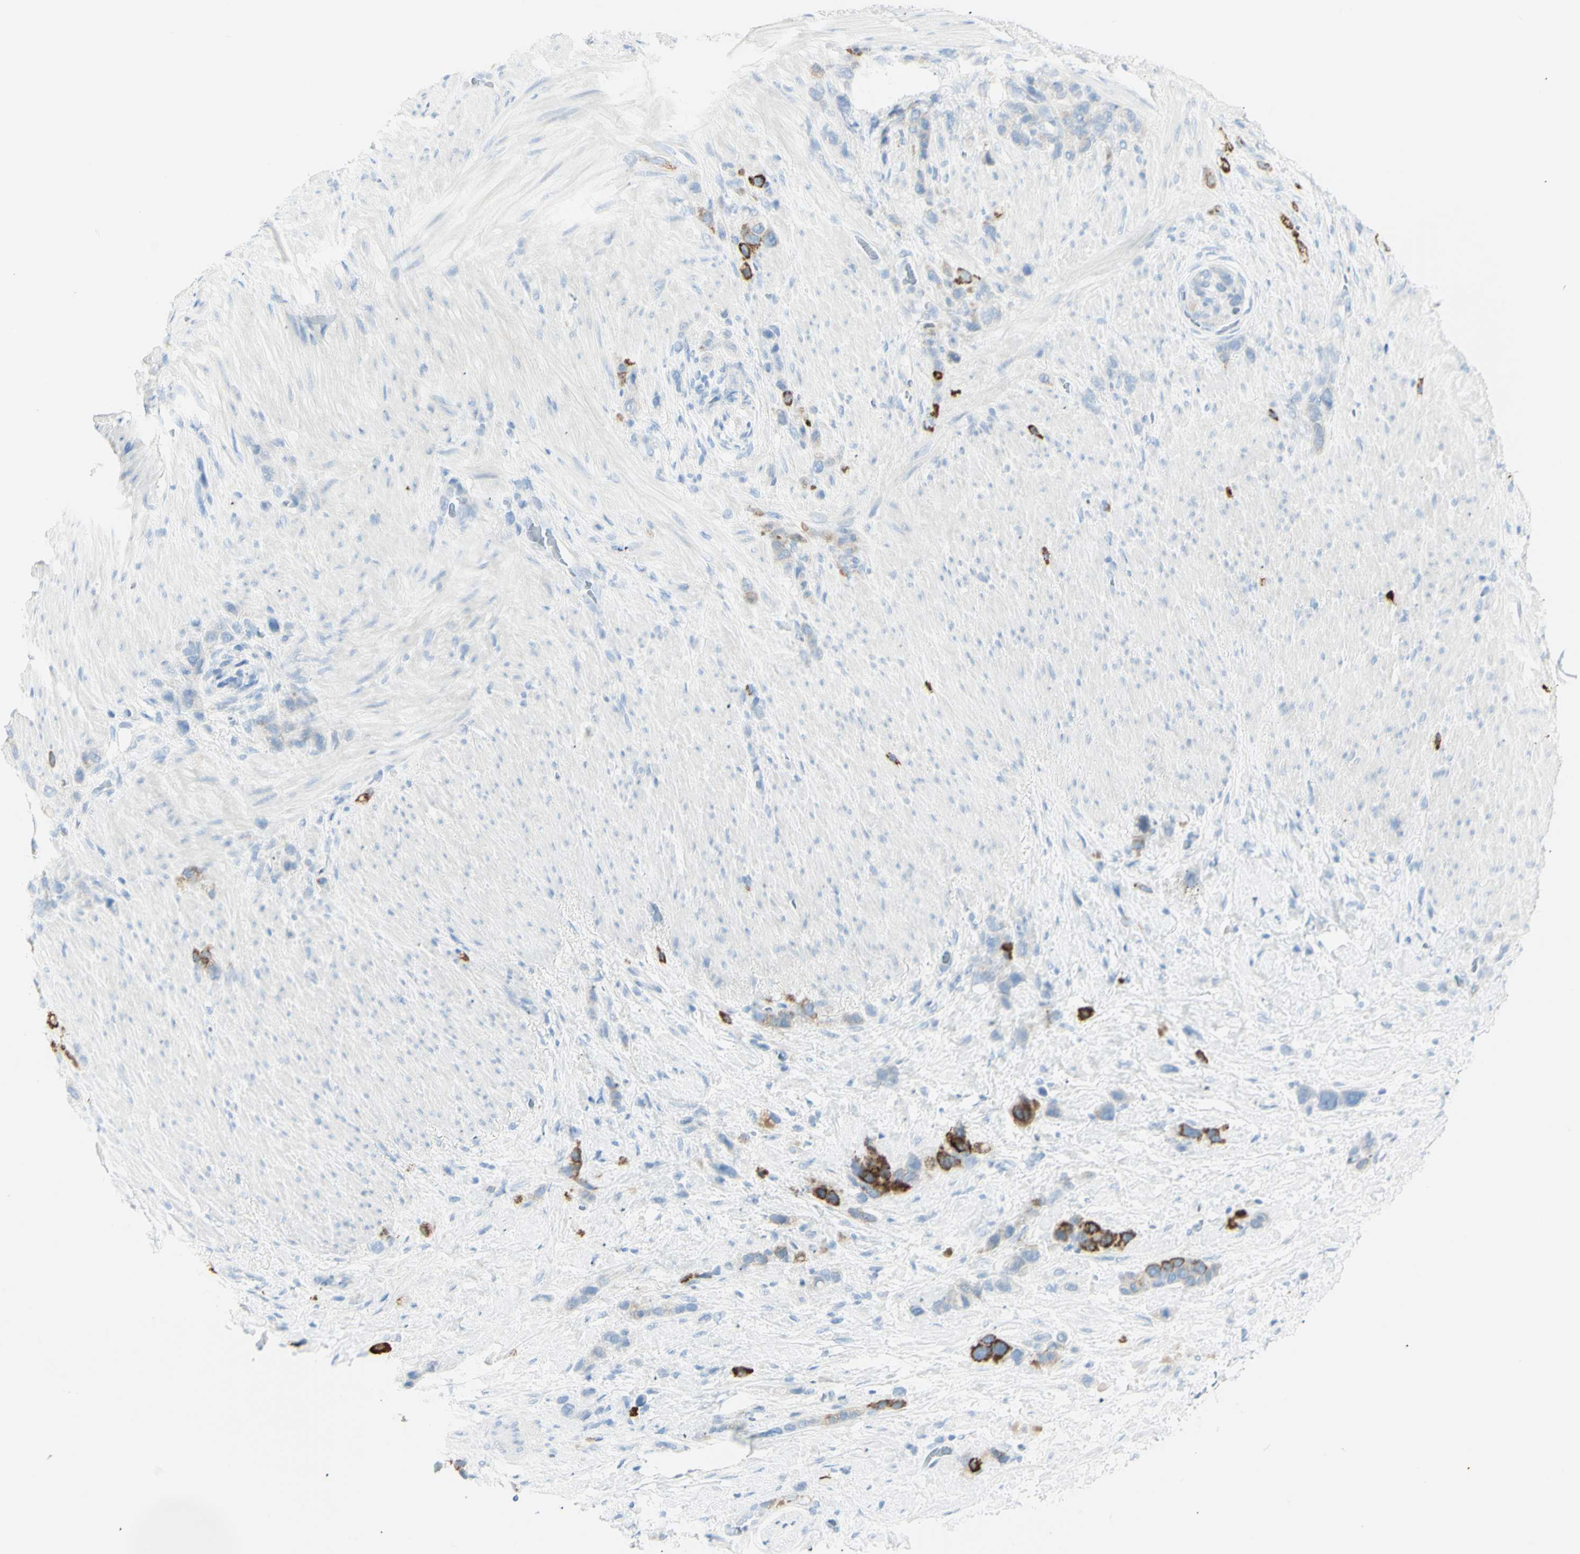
{"staining": {"intensity": "strong", "quantity": "25%-75%", "location": "cytoplasmic/membranous"}, "tissue": "stomach cancer", "cell_type": "Tumor cells", "image_type": "cancer", "snomed": [{"axis": "morphology", "description": "Adenocarcinoma, NOS"}, {"axis": "morphology", "description": "Adenocarcinoma, High grade"}, {"axis": "topography", "description": "Stomach, upper"}, {"axis": "topography", "description": "Stomach, lower"}], "caption": "Immunohistochemistry (IHC) (DAB) staining of stomach cancer reveals strong cytoplasmic/membranous protein positivity in approximately 25%-75% of tumor cells. The staining was performed using DAB (3,3'-diaminobenzidine), with brown indicating positive protein expression. Nuclei are stained blue with hematoxylin.", "gene": "LETM1", "patient": {"sex": "female", "age": 65}}